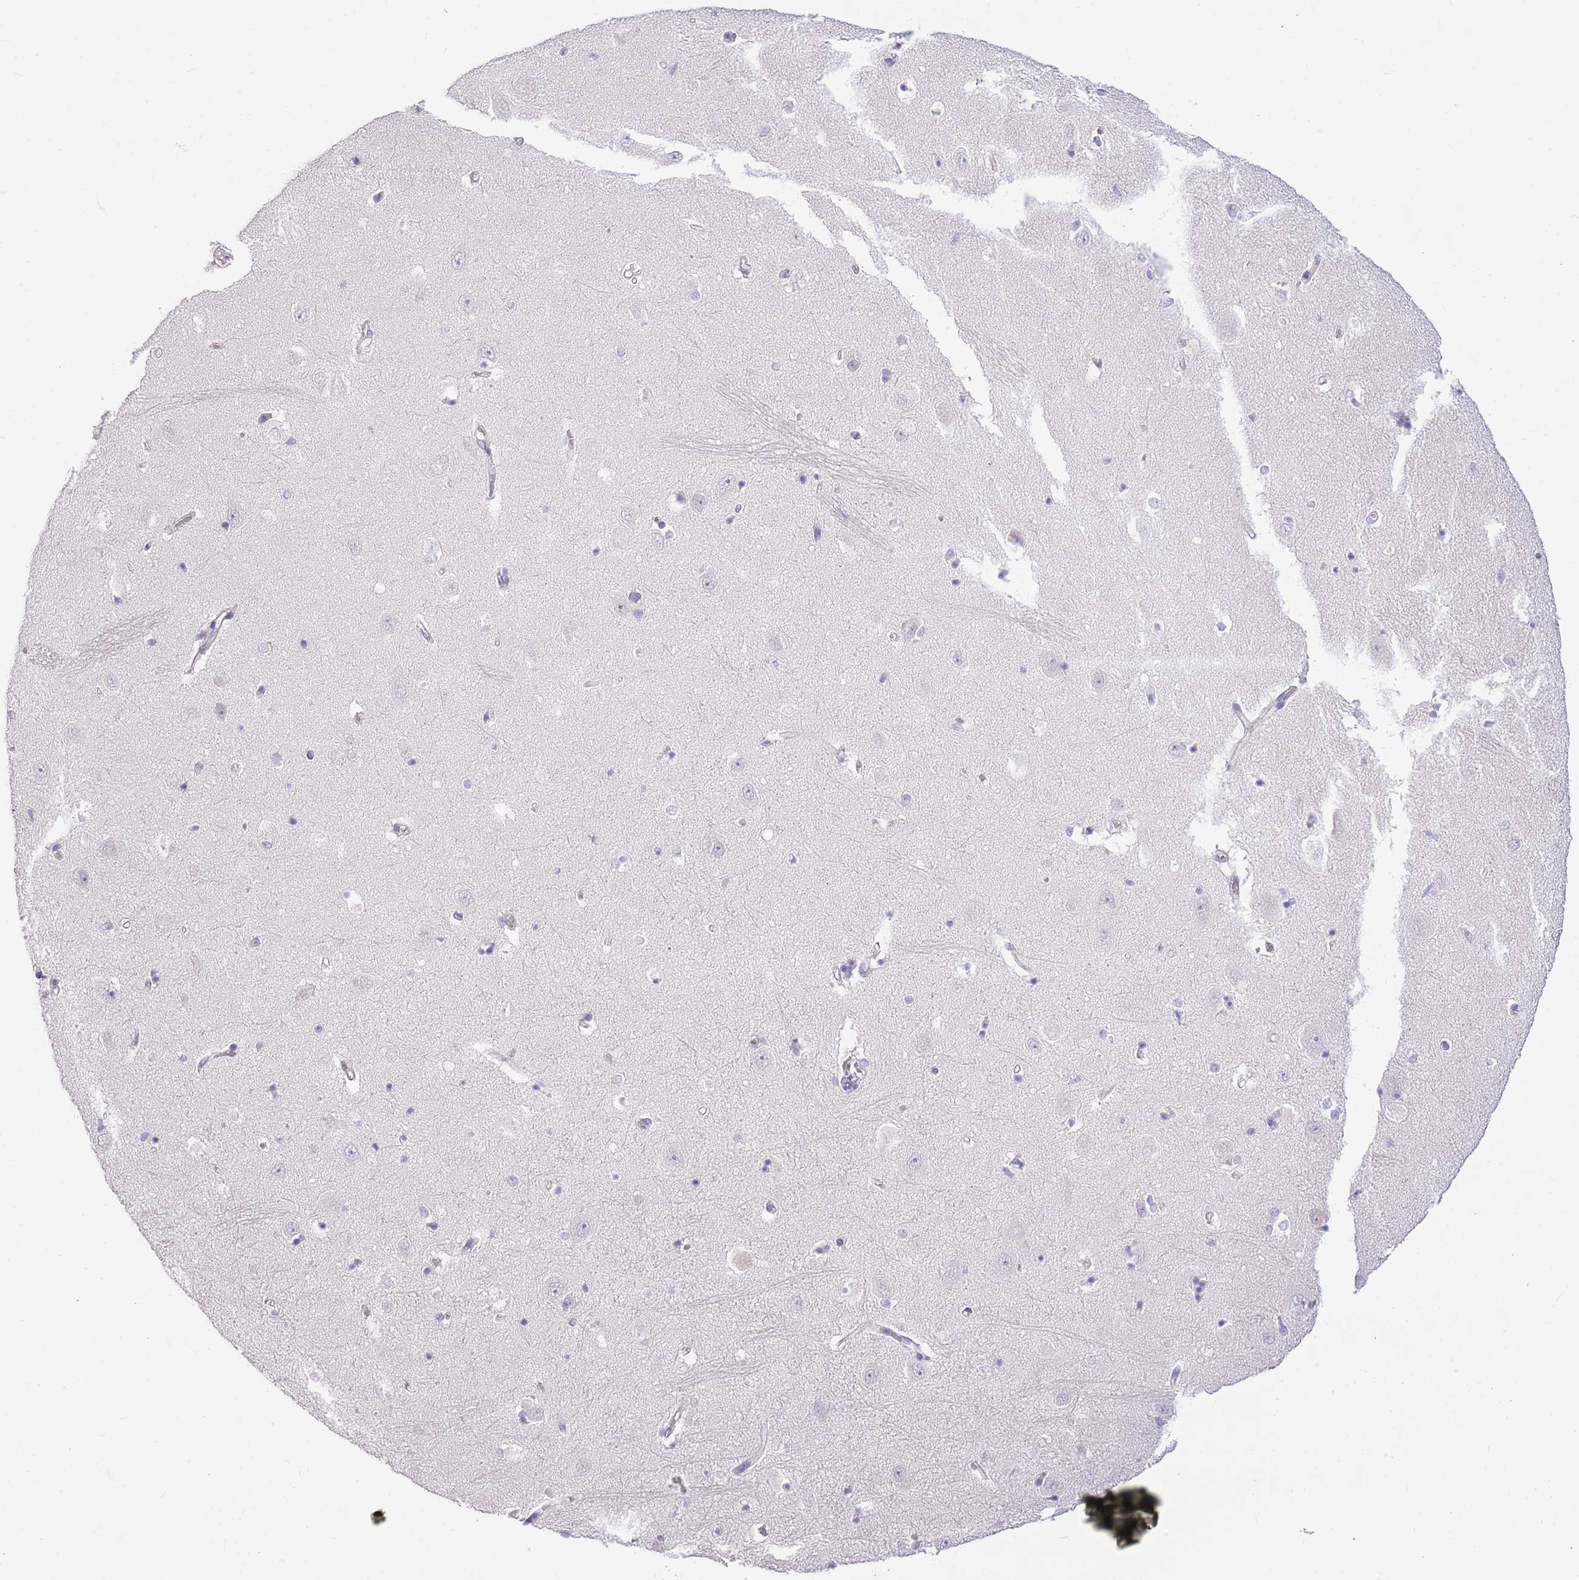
{"staining": {"intensity": "negative", "quantity": "none", "location": "none"}, "tissue": "hippocampus", "cell_type": "Glial cells", "image_type": "normal", "snomed": [{"axis": "morphology", "description": "Normal tissue, NOS"}, {"axis": "topography", "description": "Hippocampus"}], "caption": "Immunohistochemical staining of benign human hippocampus demonstrates no significant expression in glial cells. (DAB (3,3'-diaminobenzidine) IHC with hematoxylin counter stain).", "gene": "PARP8", "patient": {"sex": "female", "age": 64}}